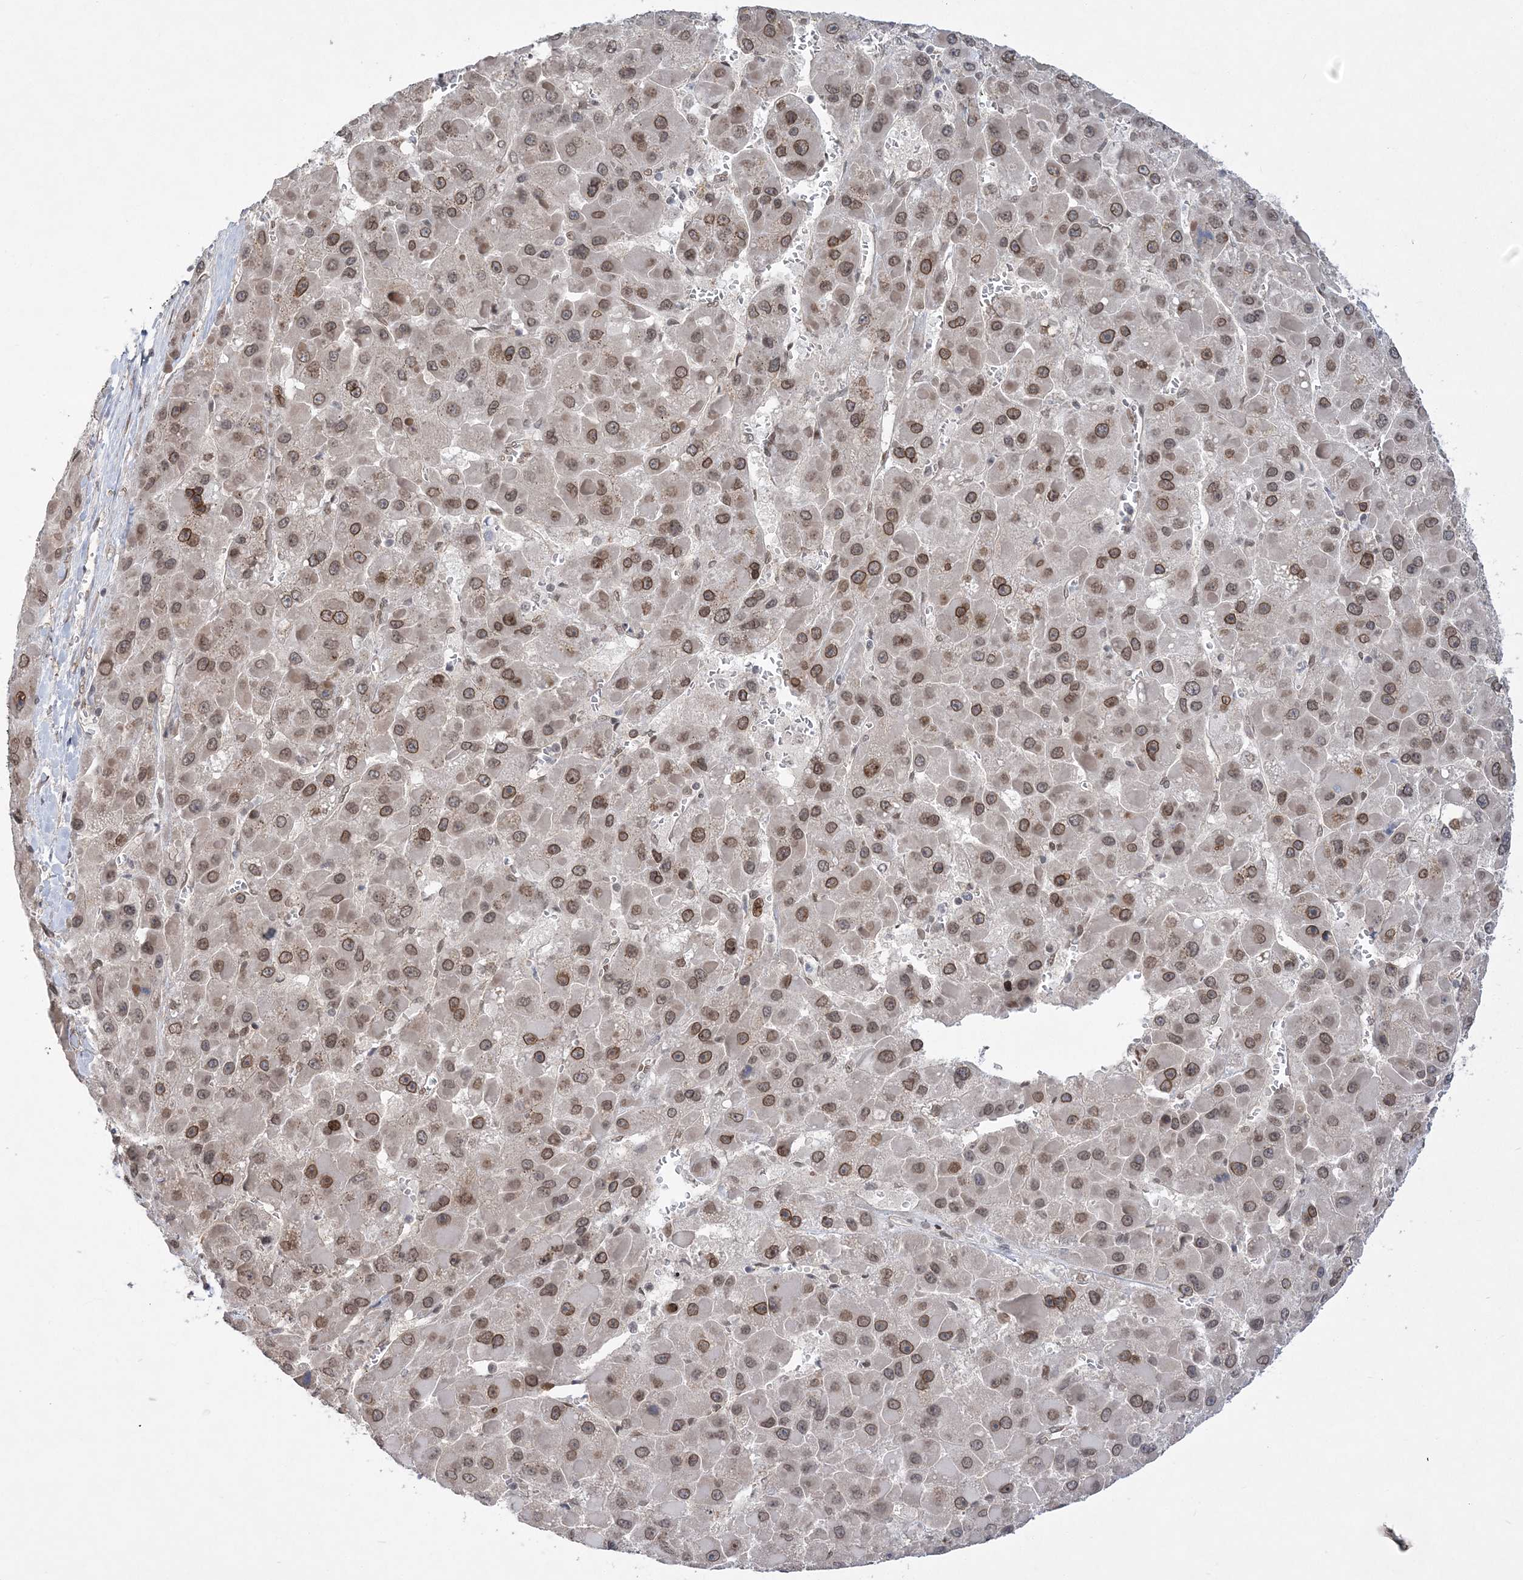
{"staining": {"intensity": "moderate", "quantity": ">75%", "location": "nuclear"}, "tissue": "liver cancer", "cell_type": "Tumor cells", "image_type": "cancer", "snomed": [{"axis": "morphology", "description": "Carcinoma, Hepatocellular, NOS"}, {"axis": "topography", "description": "Liver"}], "caption": "Tumor cells show medium levels of moderate nuclear expression in approximately >75% of cells in human liver hepatocellular carcinoma.", "gene": "WAC", "patient": {"sex": "female", "age": 73}}